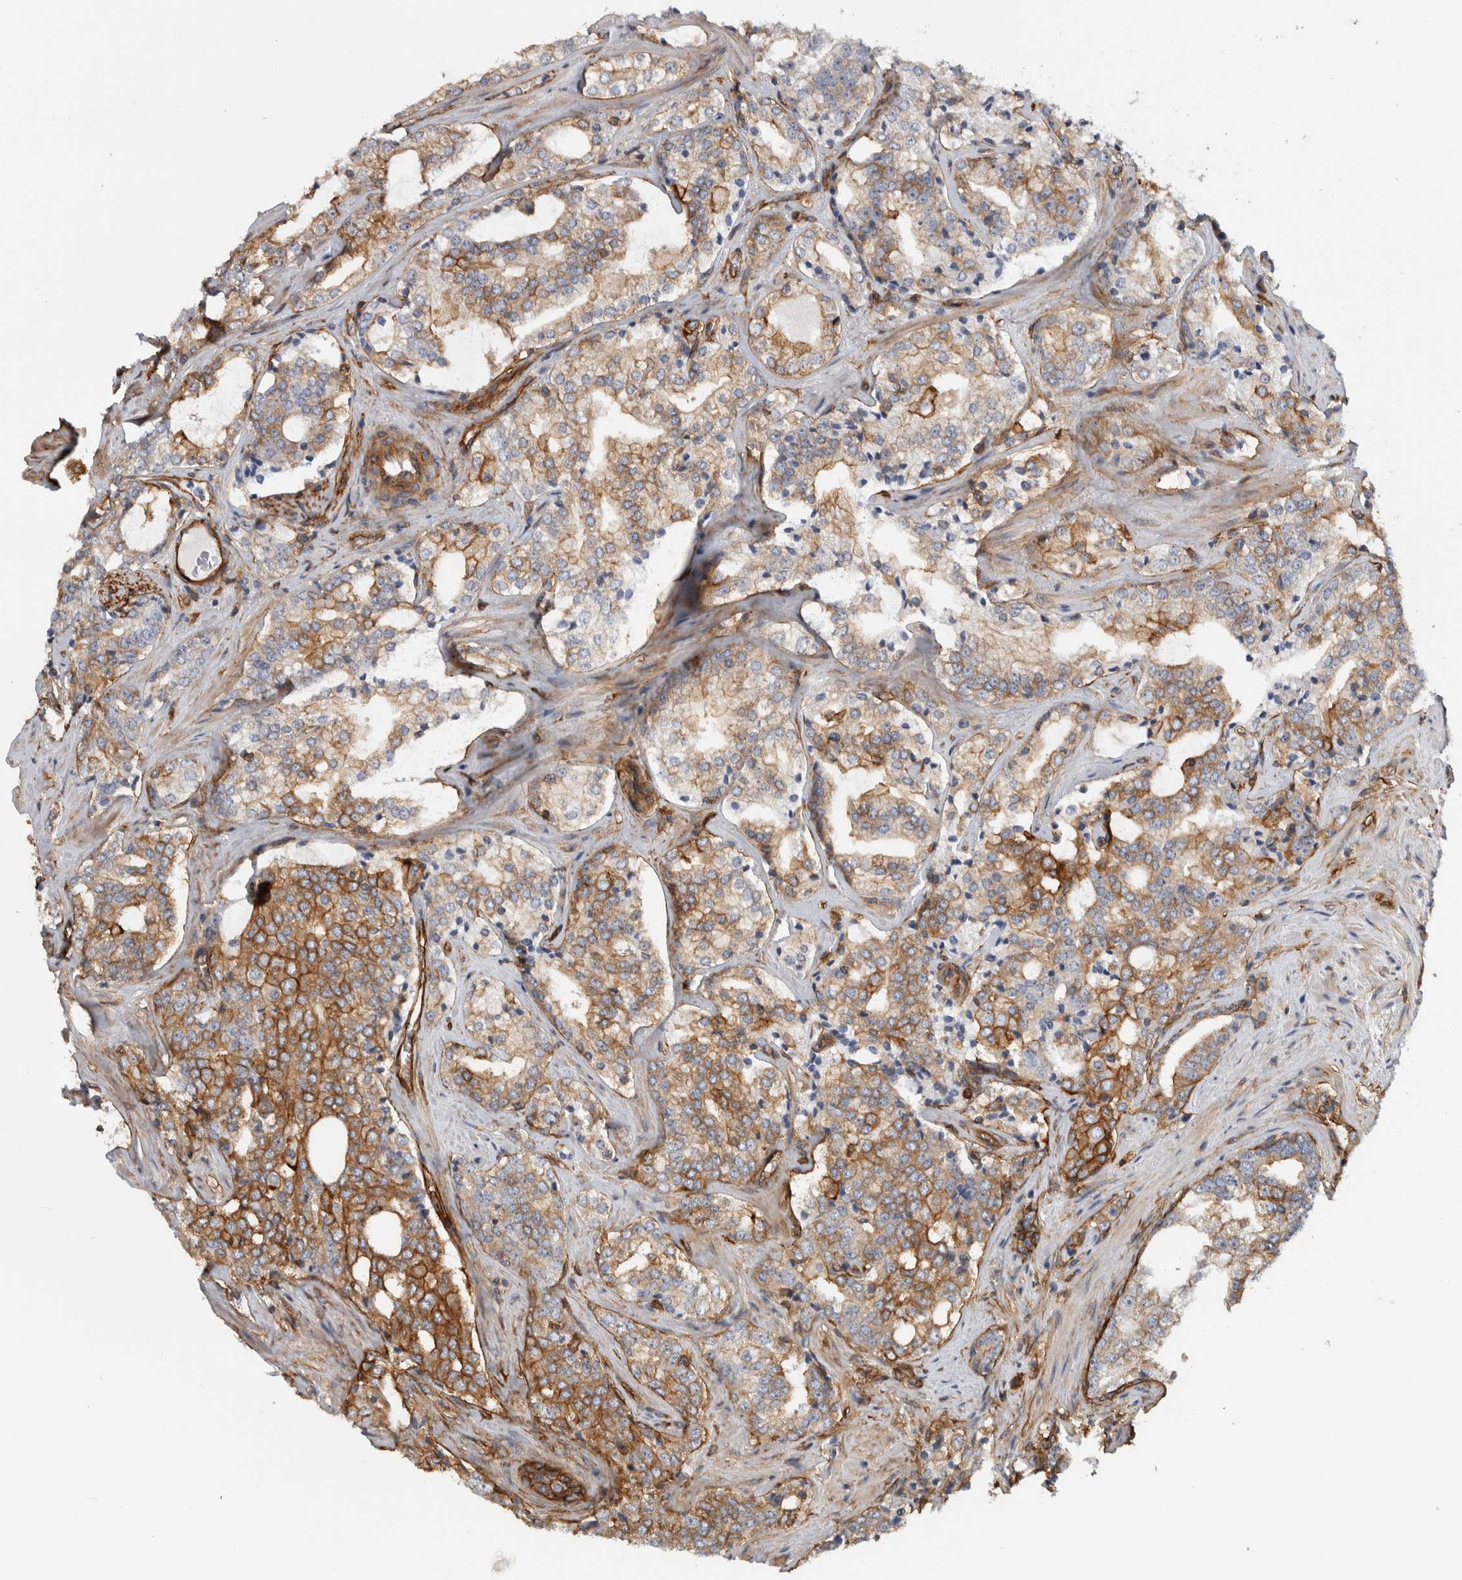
{"staining": {"intensity": "moderate", "quantity": ">75%", "location": "cytoplasmic/membranous"}, "tissue": "prostate cancer", "cell_type": "Tumor cells", "image_type": "cancer", "snomed": [{"axis": "morphology", "description": "Adenocarcinoma, High grade"}, {"axis": "topography", "description": "Prostate"}], "caption": "Adenocarcinoma (high-grade) (prostate) was stained to show a protein in brown. There is medium levels of moderate cytoplasmic/membranous staining in about >75% of tumor cells.", "gene": "AHNAK", "patient": {"sex": "male", "age": 64}}